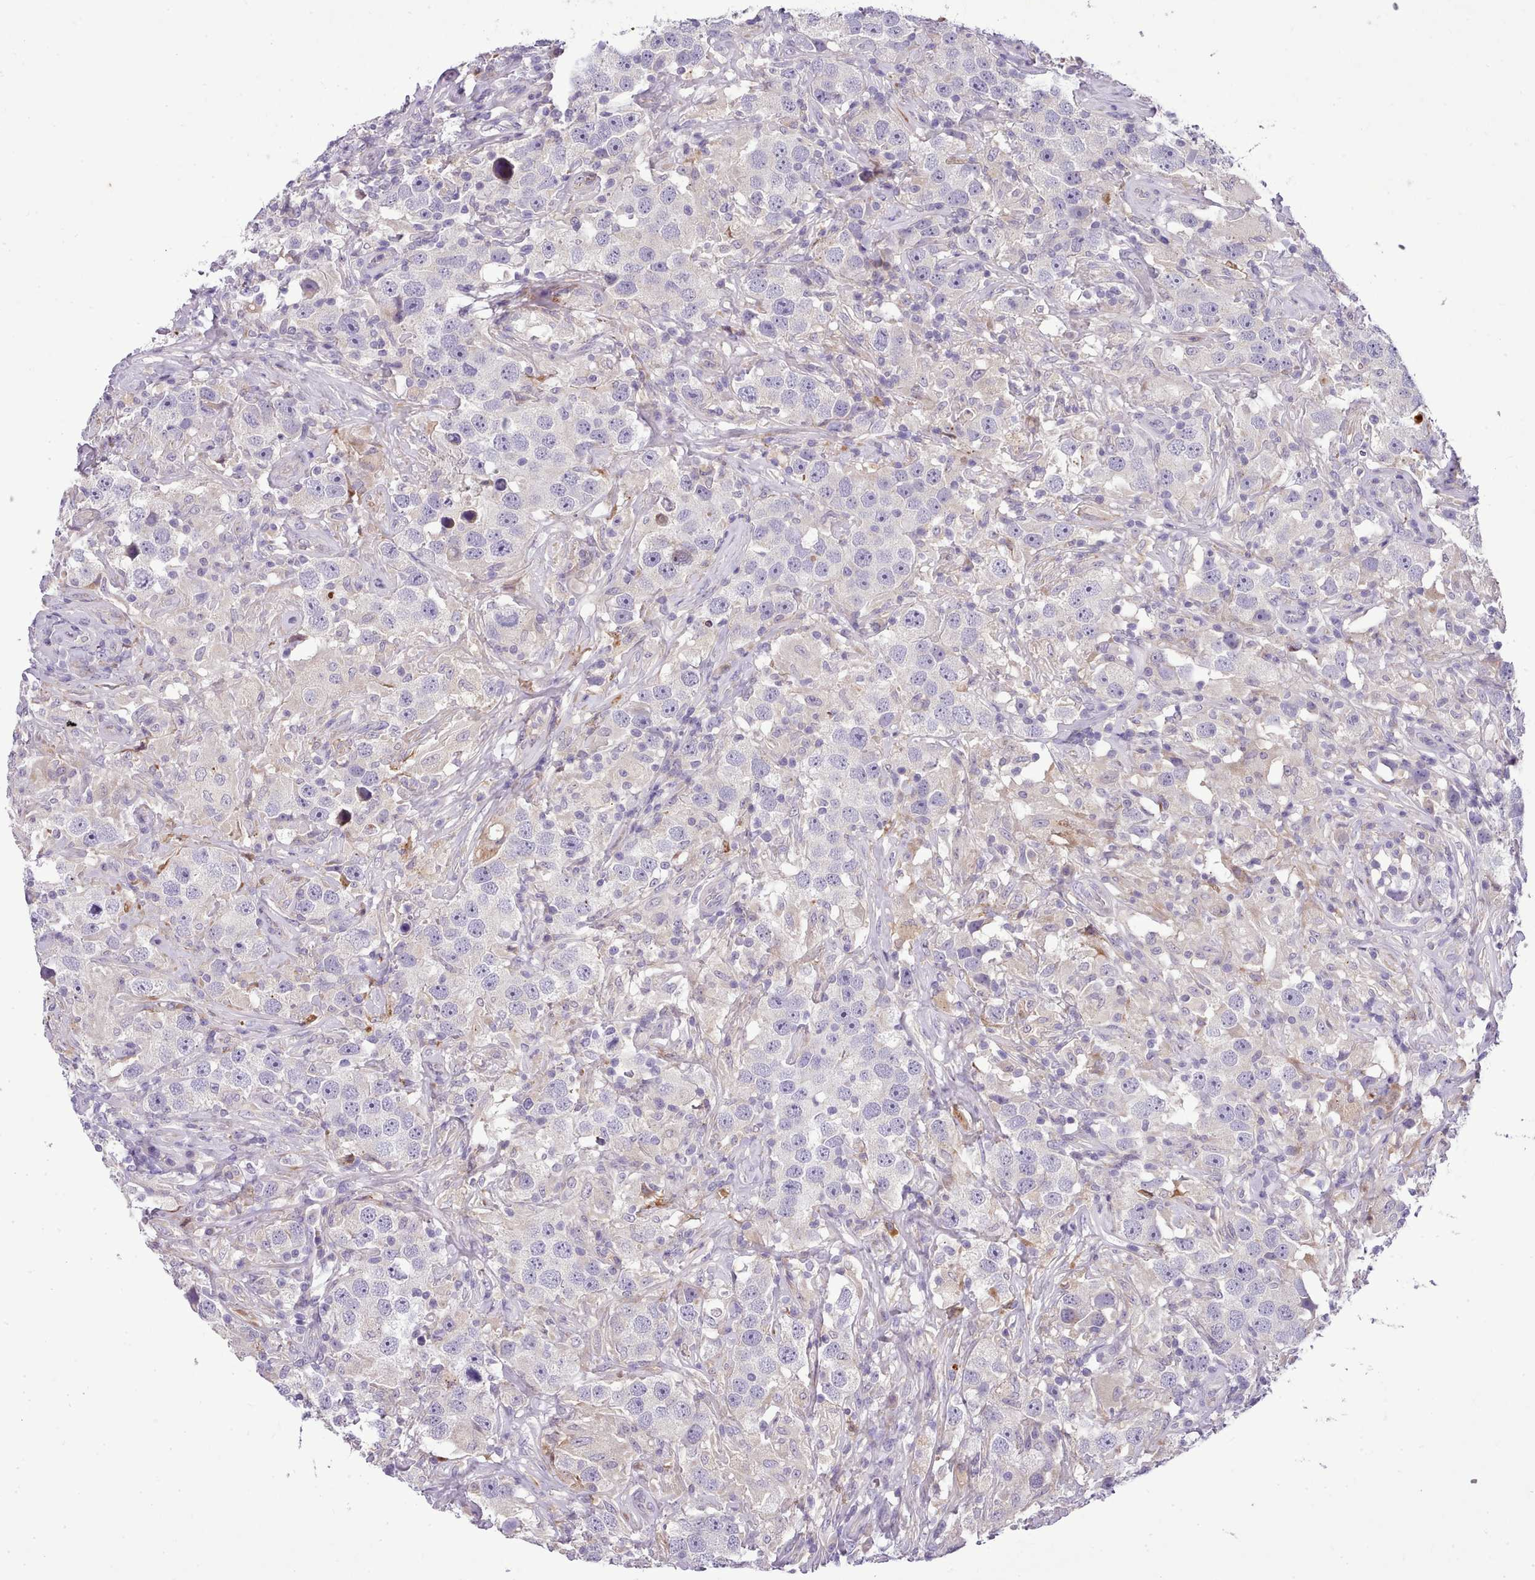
{"staining": {"intensity": "negative", "quantity": "none", "location": "none"}, "tissue": "testis cancer", "cell_type": "Tumor cells", "image_type": "cancer", "snomed": [{"axis": "morphology", "description": "Seminoma, NOS"}, {"axis": "topography", "description": "Testis"}], "caption": "Human seminoma (testis) stained for a protein using IHC displays no staining in tumor cells.", "gene": "FAM83E", "patient": {"sex": "male", "age": 49}}